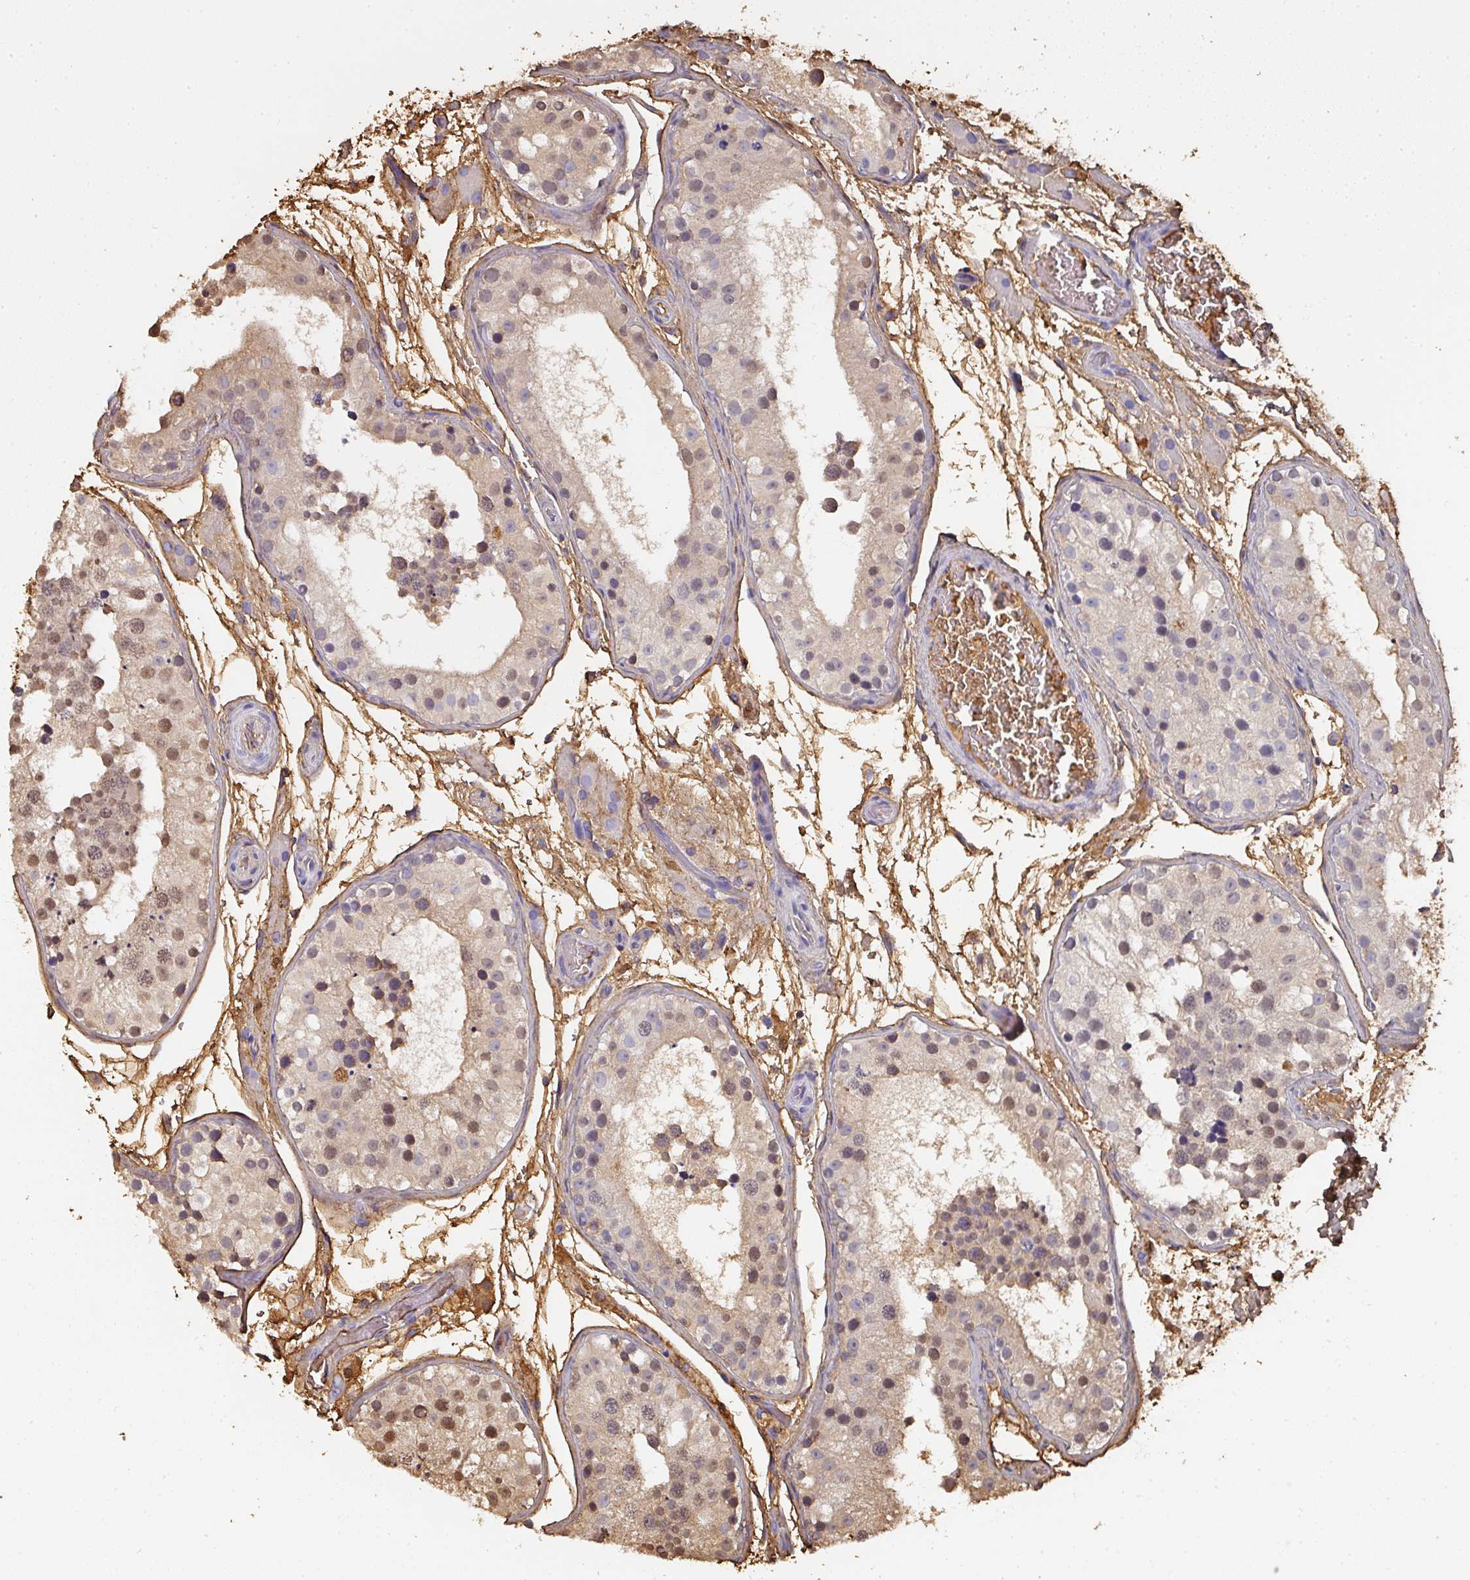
{"staining": {"intensity": "moderate", "quantity": "25%-75%", "location": "cytoplasmic/membranous,nuclear"}, "tissue": "testis", "cell_type": "Cells in seminiferous ducts", "image_type": "normal", "snomed": [{"axis": "morphology", "description": "Normal tissue, NOS"}, {"axis": "topography", "description": "Testis"}], "caption": "An image showing moderate cytoplasmic/membranous,nuclear expression in about 25%-75% of cells in seminiferous ducts in benign testis, as visualized by brown immunohistochemical staining.", "gene": "ALB", "patient": {"sex": "male", "age": 26}}